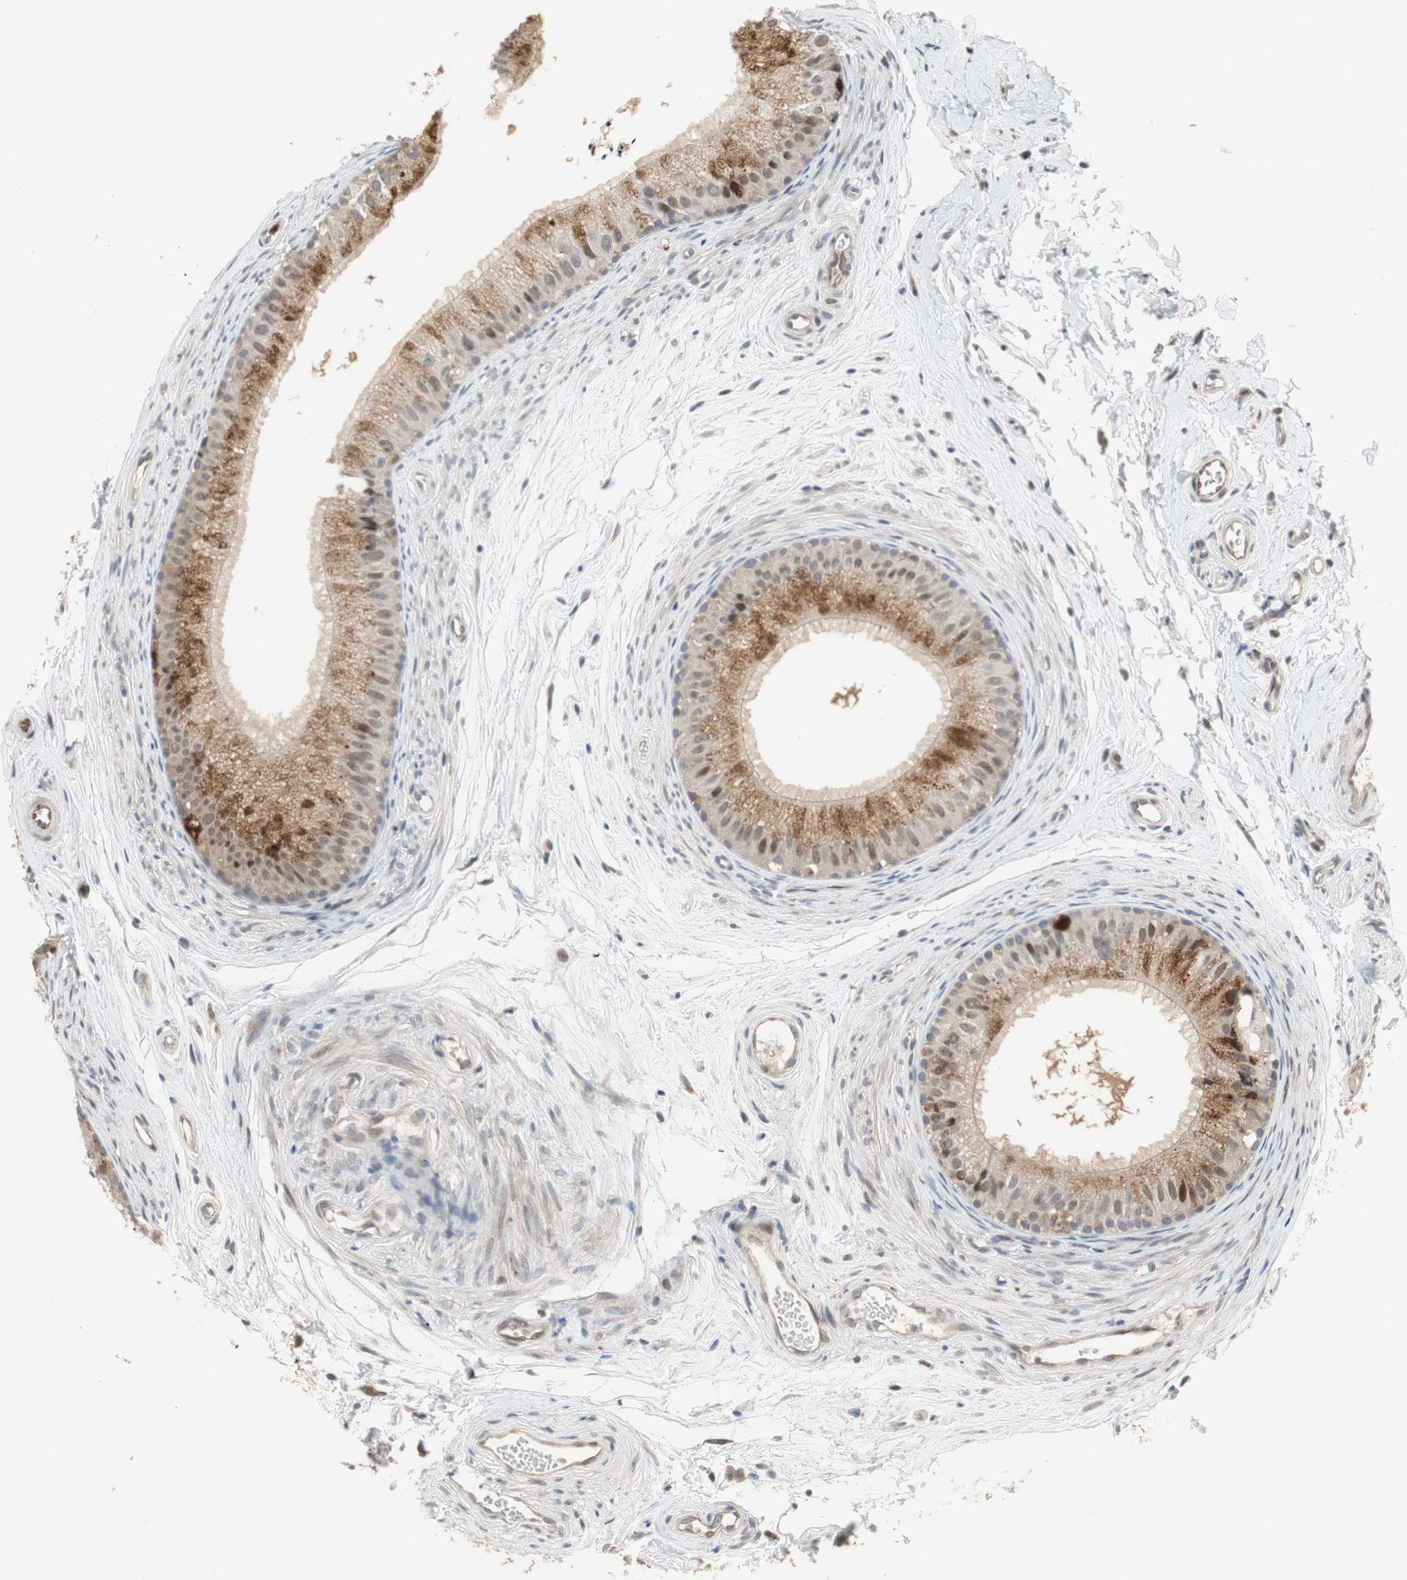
{"staining": {"intensity": "moderate", "quantity": ">75%", "location": "cytoplasmic/membranous,nuclear"}, "tissue": "epididymis", "cell_type": "Glandular cells", "image_type": "normal", "snomed": [{"axis": "morphology", "description": "Normal tissue, NOS"}, {"axis": "topography", "description": "Epididymis"}], "caption": "This photomicrograph exhibits benign epididymis stained with IHC to label a protein in brown. The cytoplasmic/membranous,nuclear of glandular cells show moderate positivity for the protein. Nuclei are counter-stained blue.", "gene": "SNX4", "patient": {"sex": "male", "age": 56}}